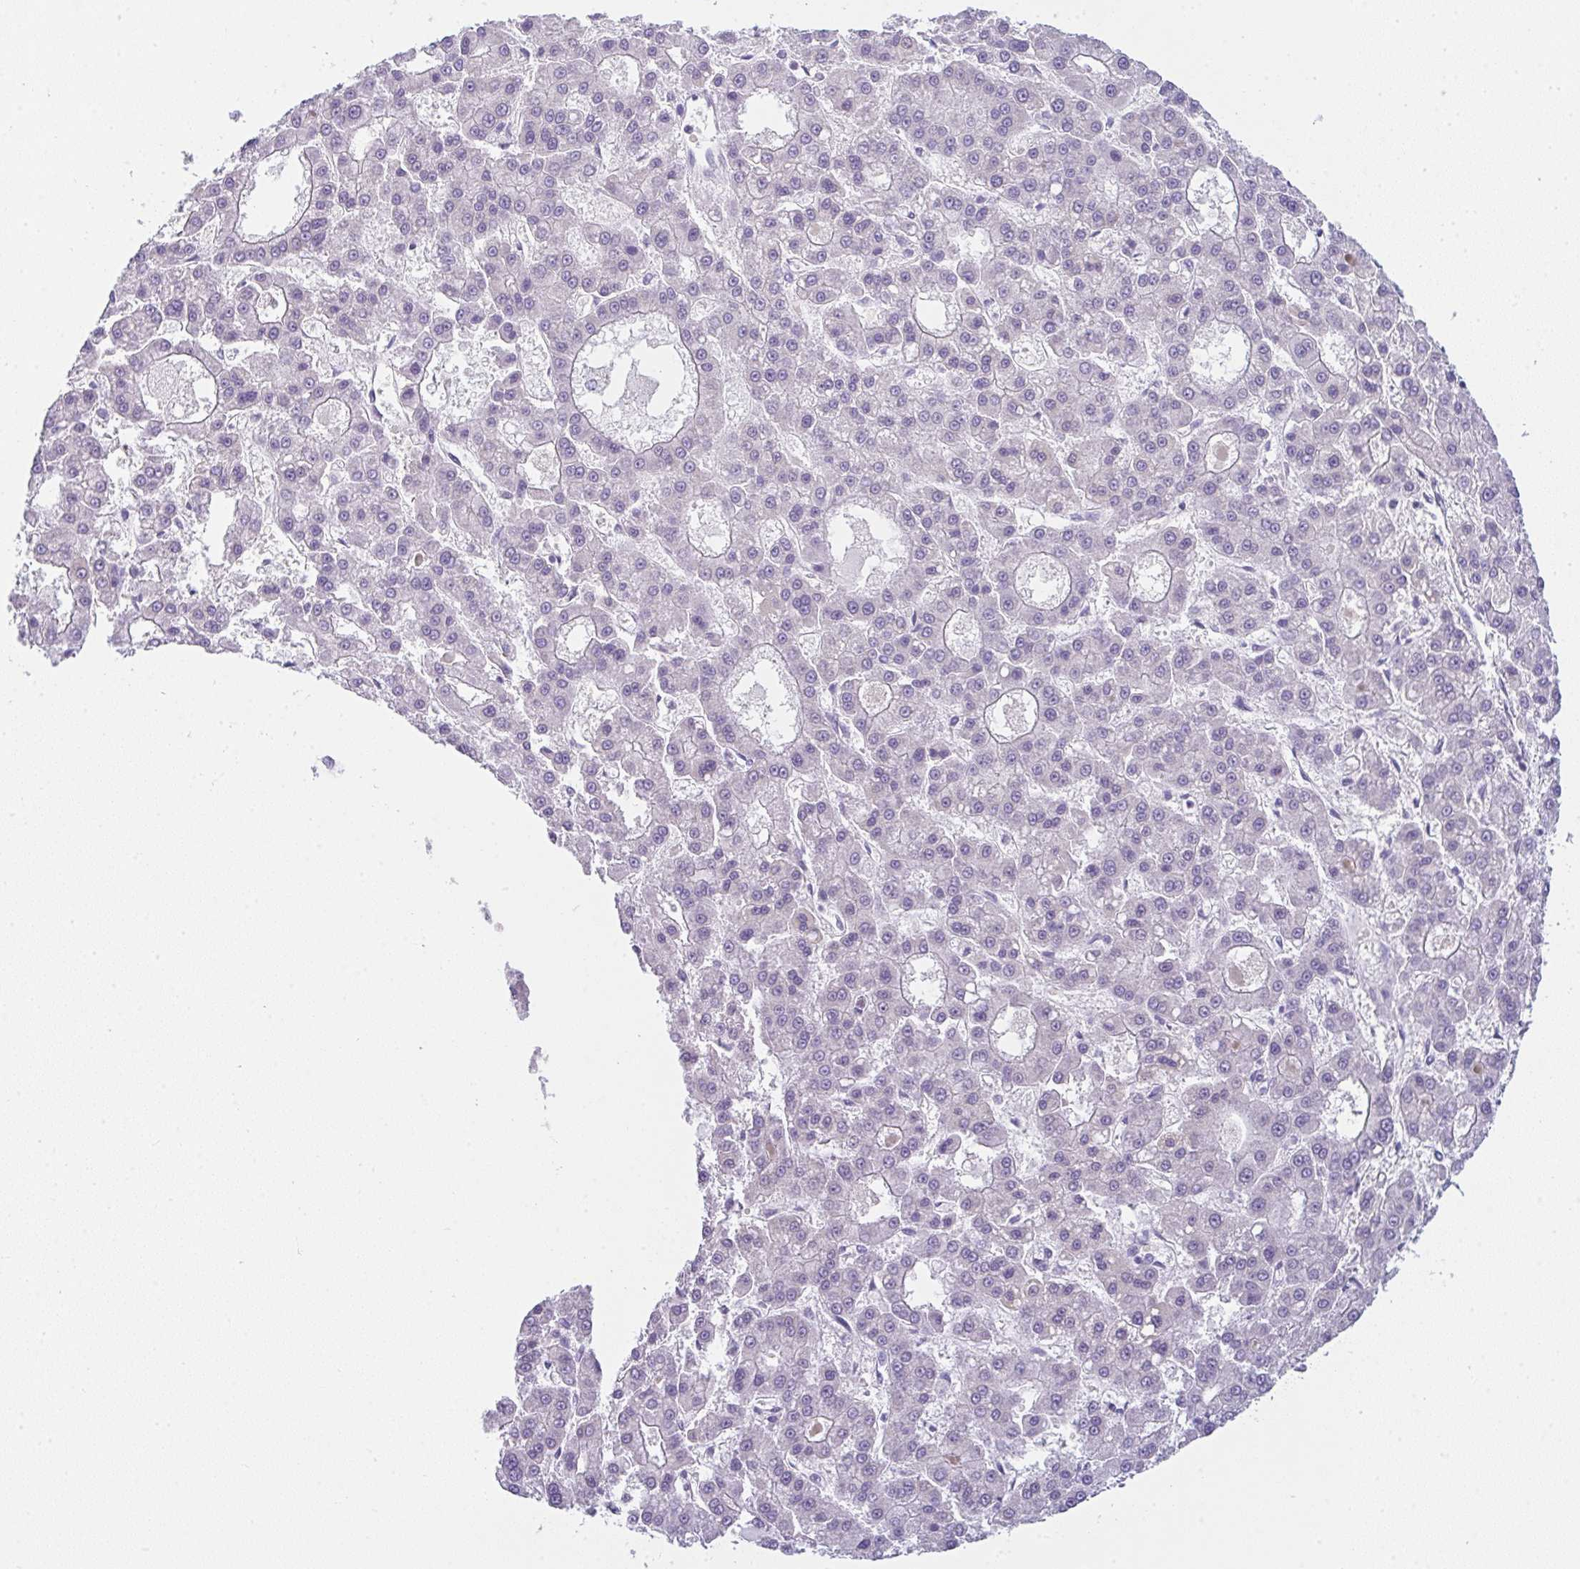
{"staining": {"intensity": "negative", "quantity": "none", "location": "none"}, "tissue": "liver cancer", "cell_type": "Tumor cells", "image_type": "cancer", "snomed": [{"axis": "morphology", "description": "Carcinoma, Hepatocellular, NOS"}, {"axis": "topography", "description": "Liver"}], "caption": "Tumor cells are negative for brown protein staining in liver cancer (hepatocellular carcinoma). (DAB immunohistochemistry (IHC) with hematoxylin counter stain).", "gene": "LPAR4", "patient": {"sex": "male", "age": 70}}